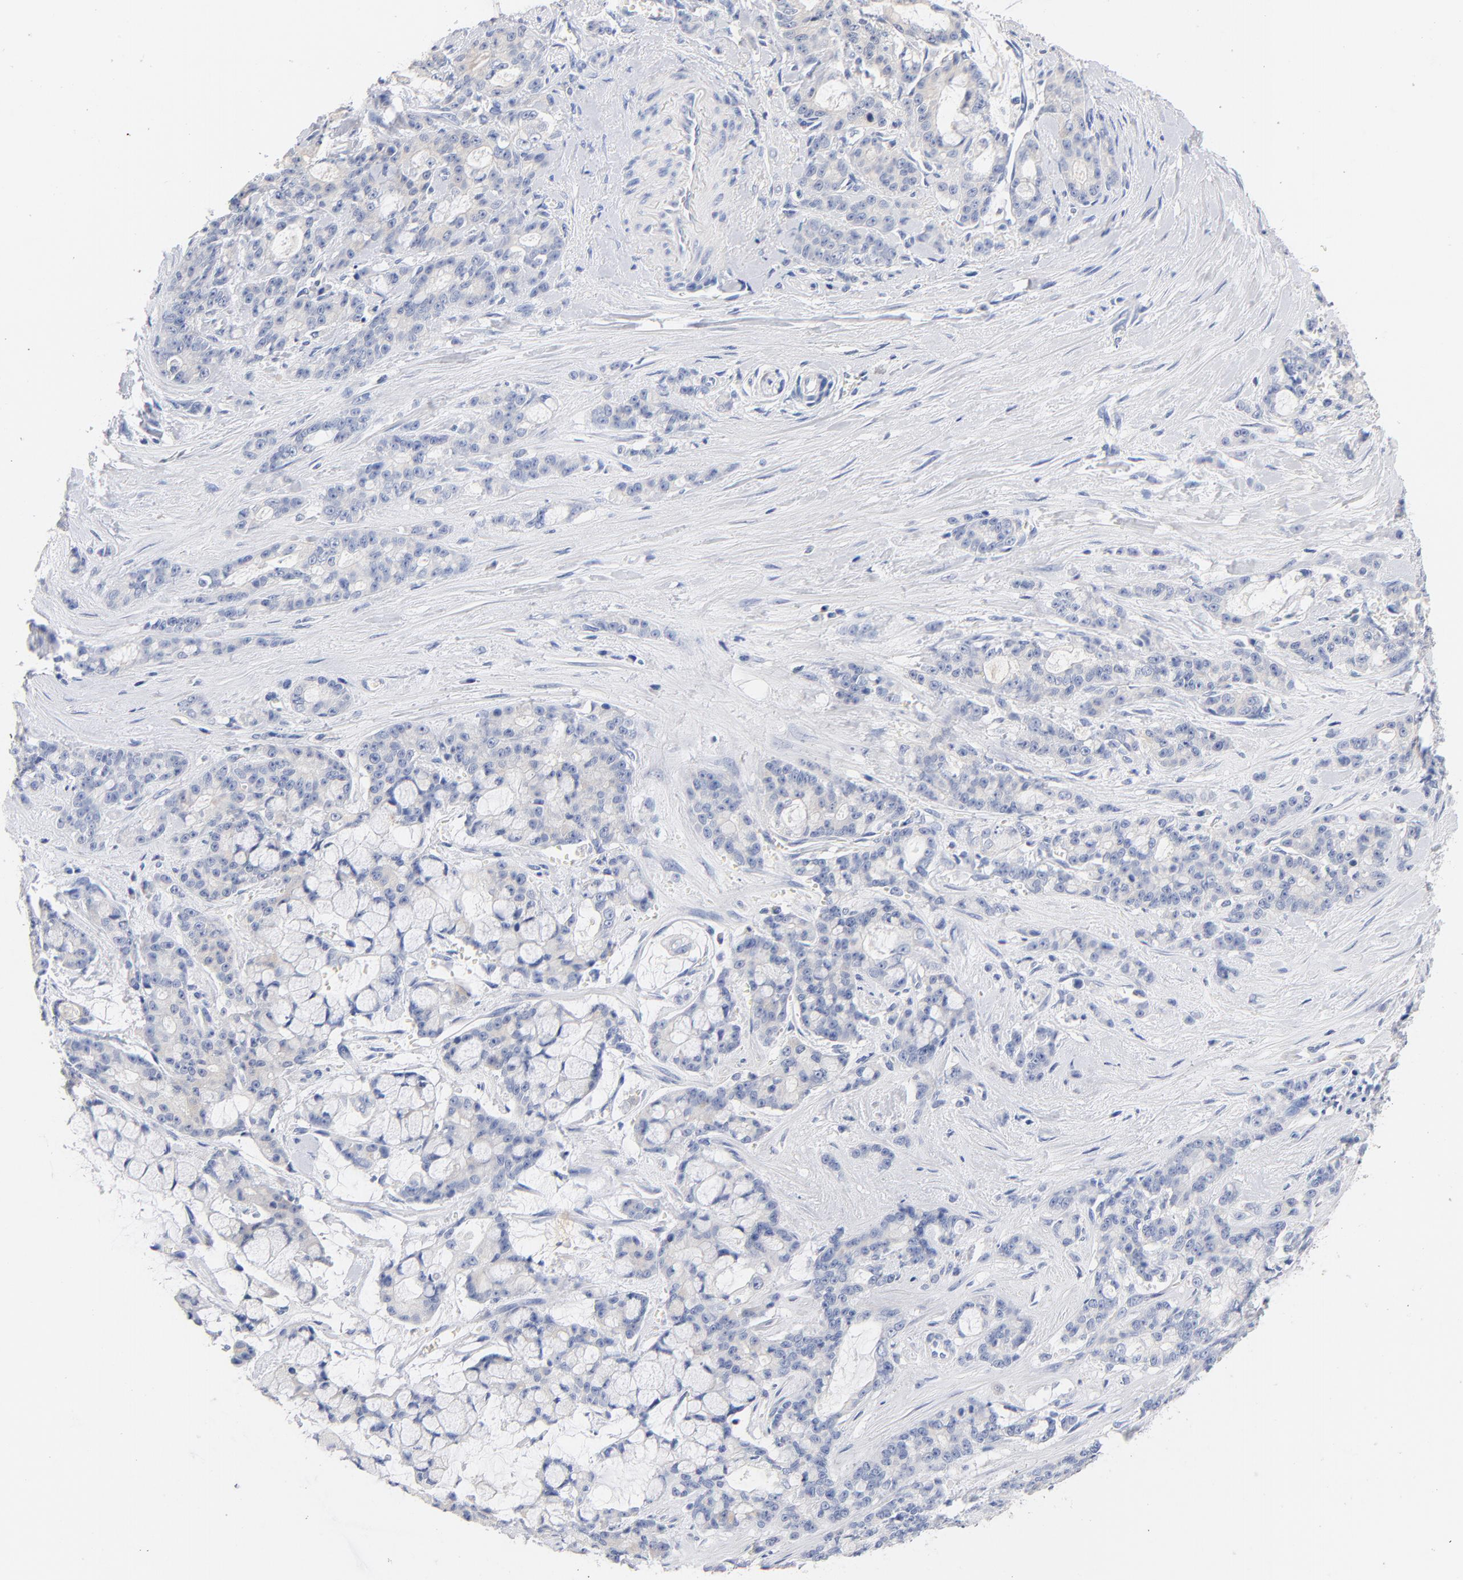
{"staining": {"intensity": "weak", "quantity": "<25%", "location": "cytoplasmic/membranous"}, "tissue": "pancreatic cancer", "cell_type": "Tumor cells", "image_type": "cancer", "snomed": [{"axis": "morphology", "description": "Adenocarcinoma, NOS"}, {"axis": "topography", "description": "Pancreas"}], "caption": "High power microscopy micrograph of an immunohistochemistry image of pancreatic cancer, revealing no significant positivity in tumor cells. (Brightfield microscopy of DAB IHC at high magnification).", "gene": "CPS1", "patient": {"sex": "female", "age": 73}}